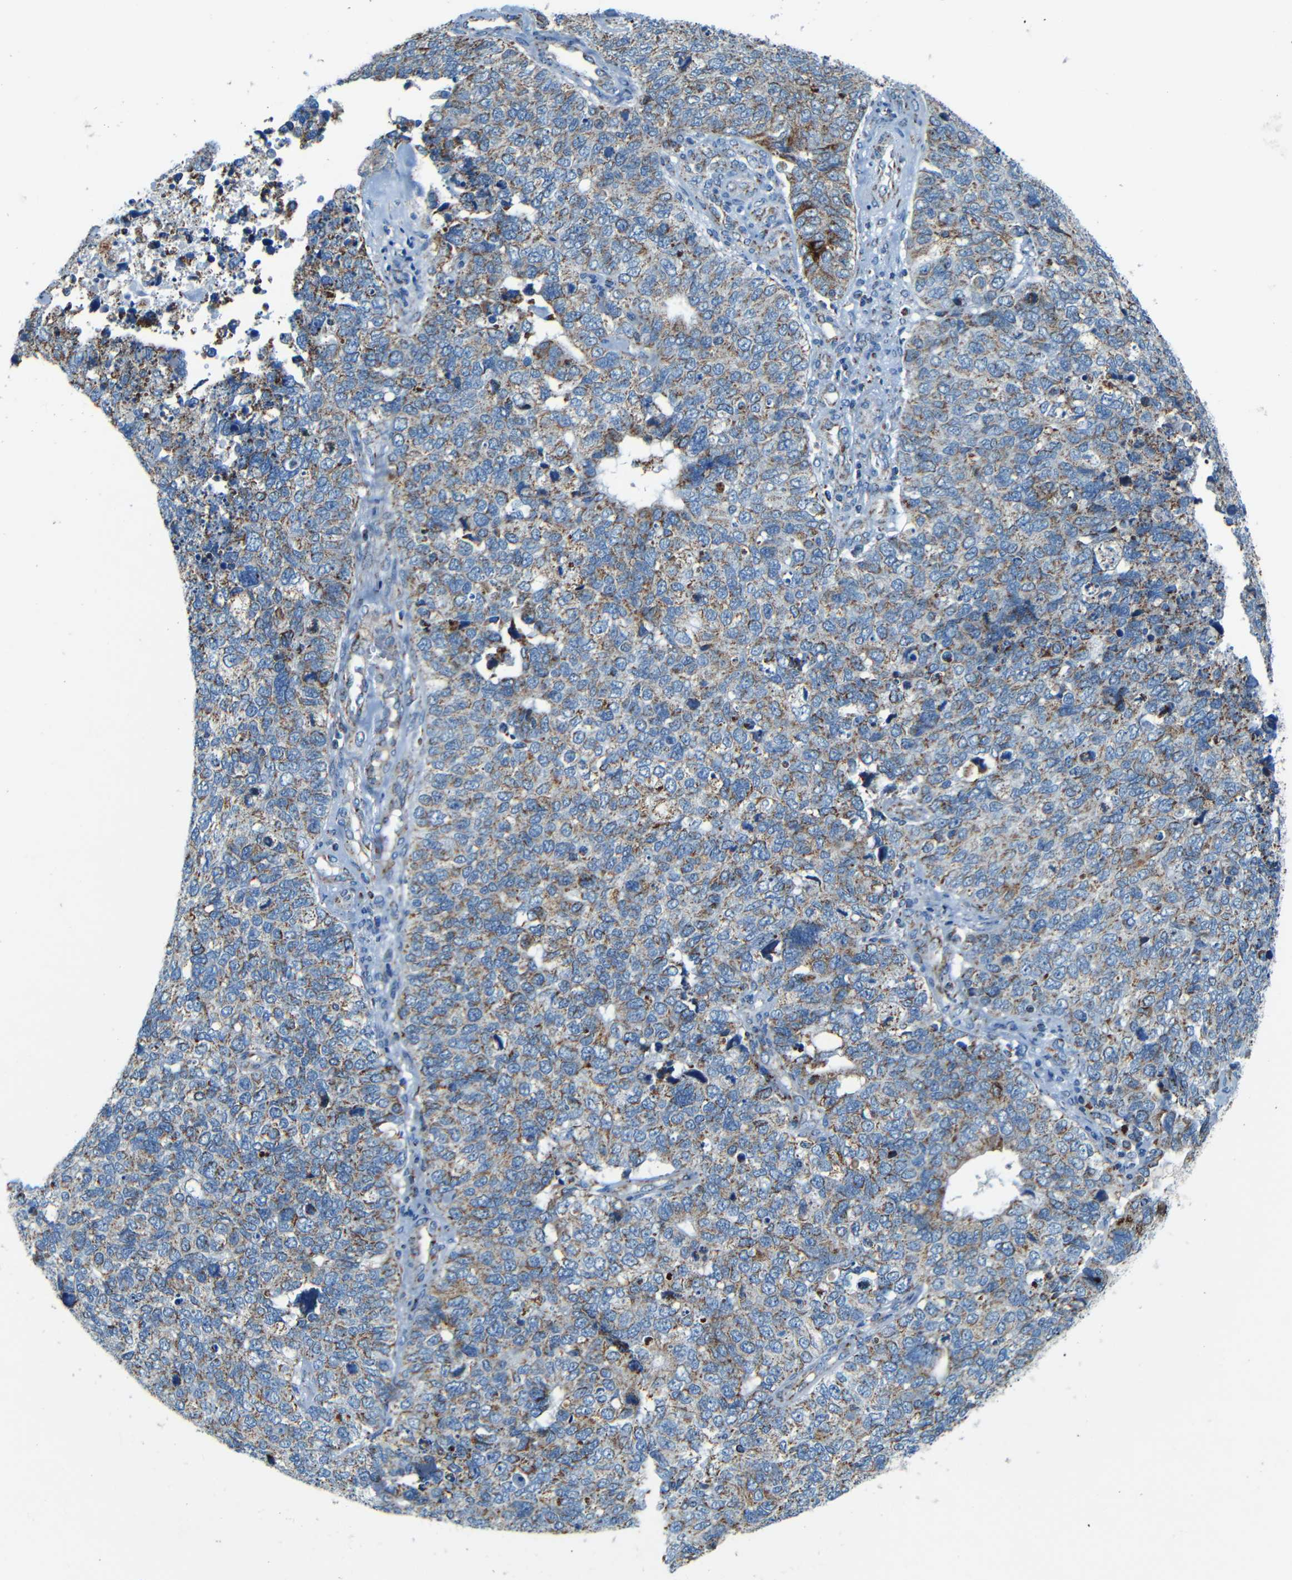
{"staining": {"intensity": "moderate", "quantity": ">75%", "location": "cytoplasmic/membranous"}, "tissue": "cervical cancer", "cell_type": "Tumor cells", "image_type": "cancer", "snomed": [{"axis": "morphology", "description": "Squamous cell carcinoma, NOS"}, {"axis": "topography", "description": "Cervix"}], "caption": "Protein expression analysis of human cervical cancer reveals moderate cytoplasmic/membranous expression in approximately >75% of tumor cells.", "gene": "WSCD2", "patient": {"sex": "female", "age": 63}}